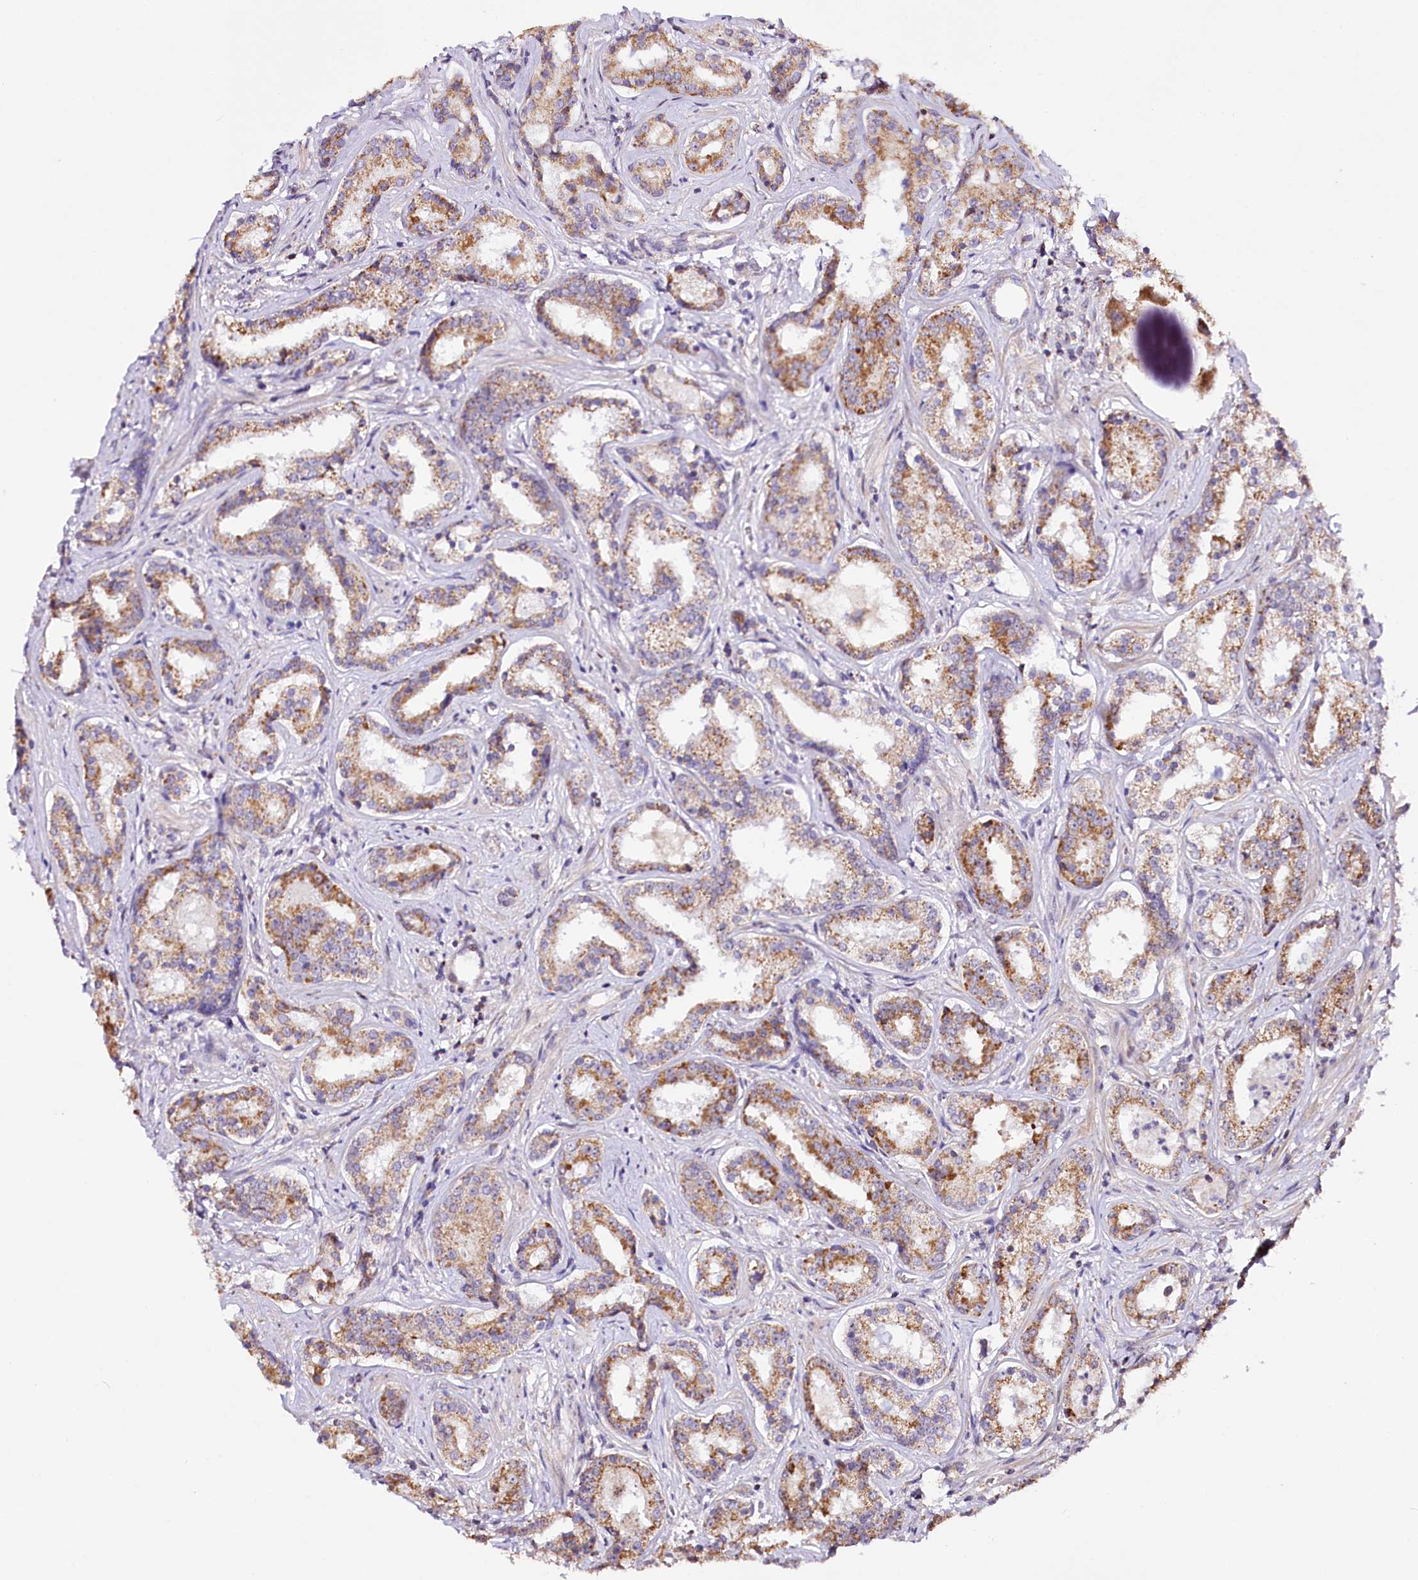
{"staining": {"intensity": "moderate", "quantity": "25%-75%", "location": "cytoplasmic/membranous"}, "tissue": "prostate cancer", "cell_type": "Tumor cells", "image_type": "cancer", "snomed": [{"axis": "morphology", "description": "Adenocarcinoma, High grade"}, {"axis": "topography", "description": "Prostate"}], "caption": "Immunohistochemistry histopathology image of prostate high-grade adenocarcinoma stained for a protein (brown), which reveals medium levels of moderate cytoplasmic/membranous positivity in about 25%-75% of tumor cells.", "gene": "ST7", "patient": {"sex": "male", "age": 58}}